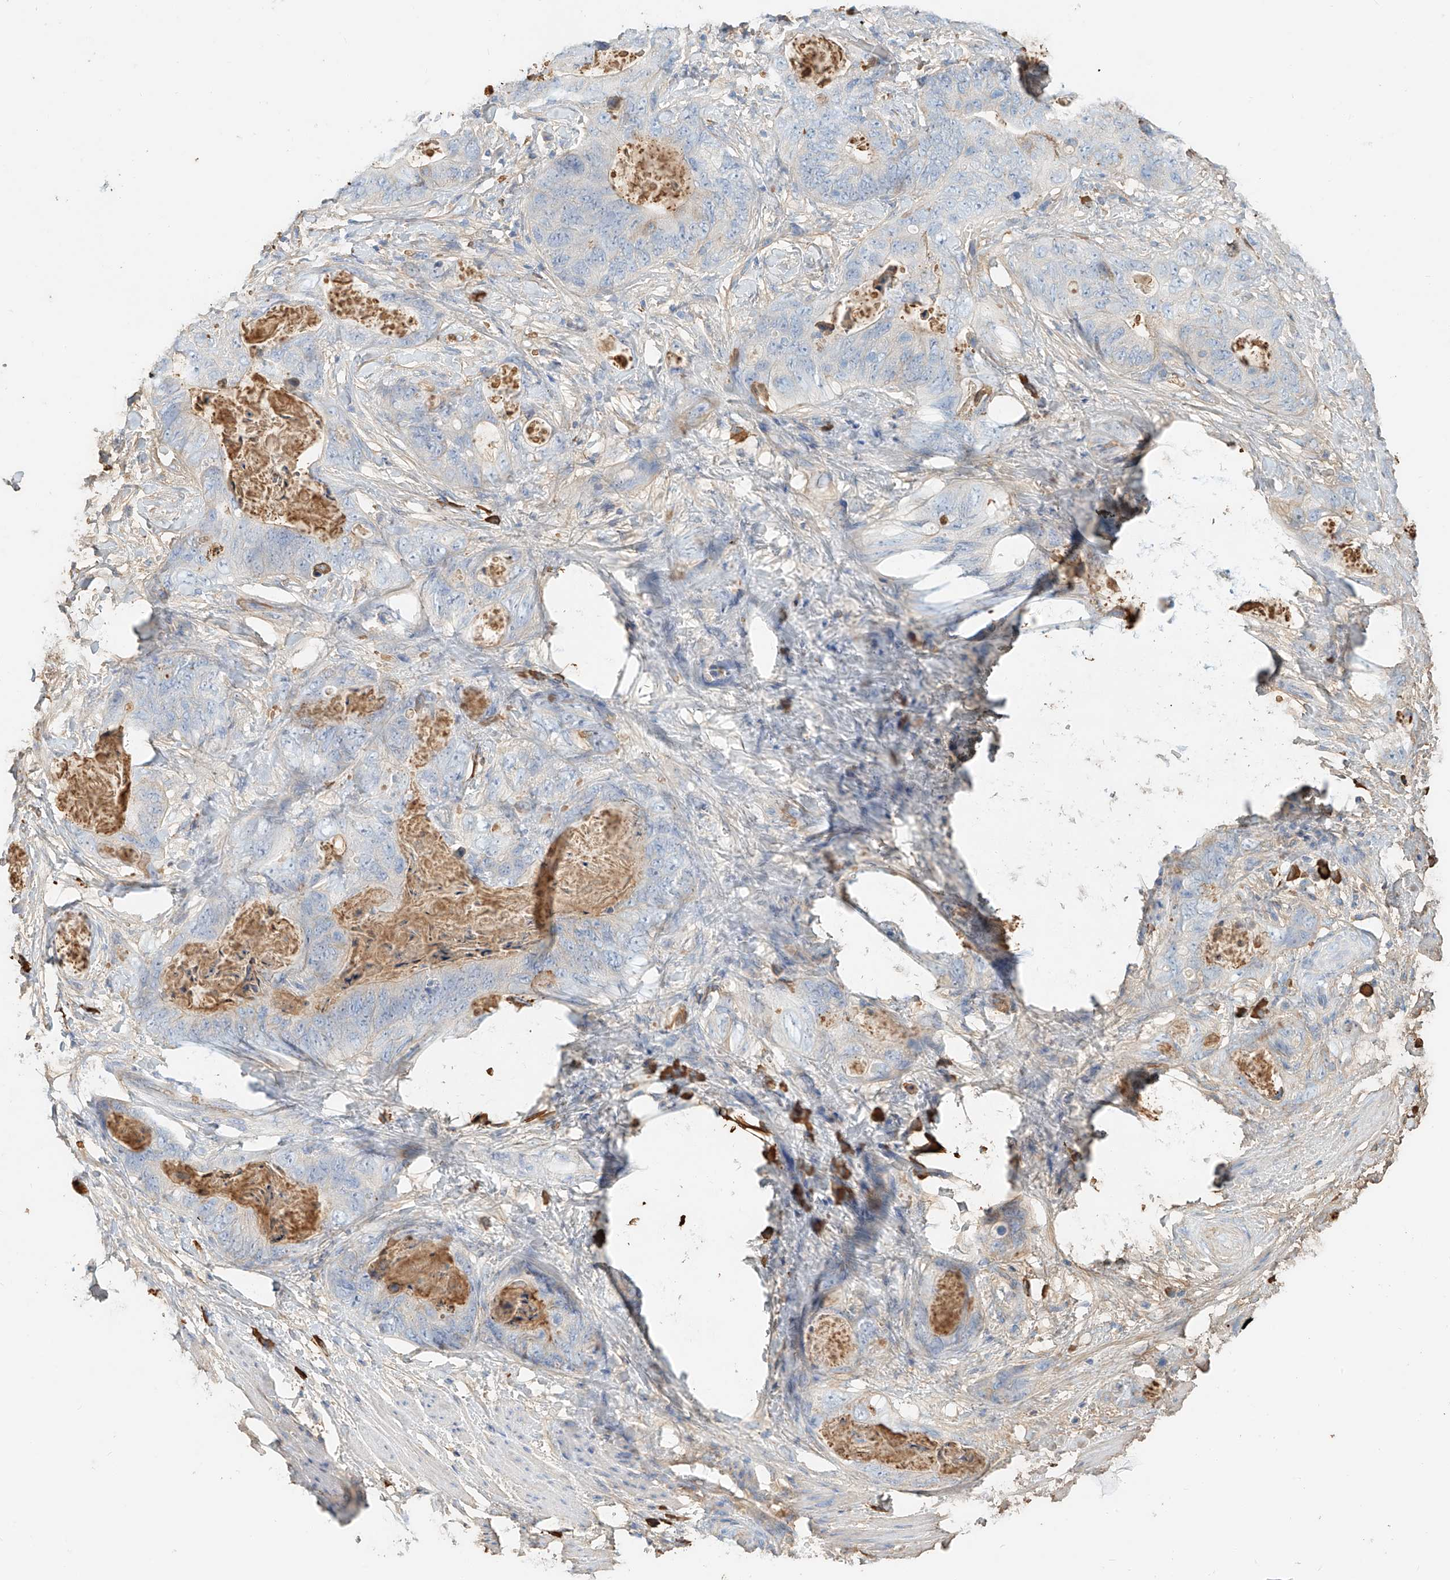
{"staining": {"intensity": "negative", "quantity": "none", "location": "none"}, "tissue": "stomach cancer", "cell_type": "Tumor cells", "image_type": "cancer", "snomed": [{"axis": "morphology", "description": "Adenocarcinoma, NOS"}, {"axis": "topography", "description": "Stomach"}], "caption": "The histopathology image shows no staining of tumor cells in stomach cancer (adenocarcinoma).", "gene": "ZFP30", "patient": {"sex": "female", "age": 89}}